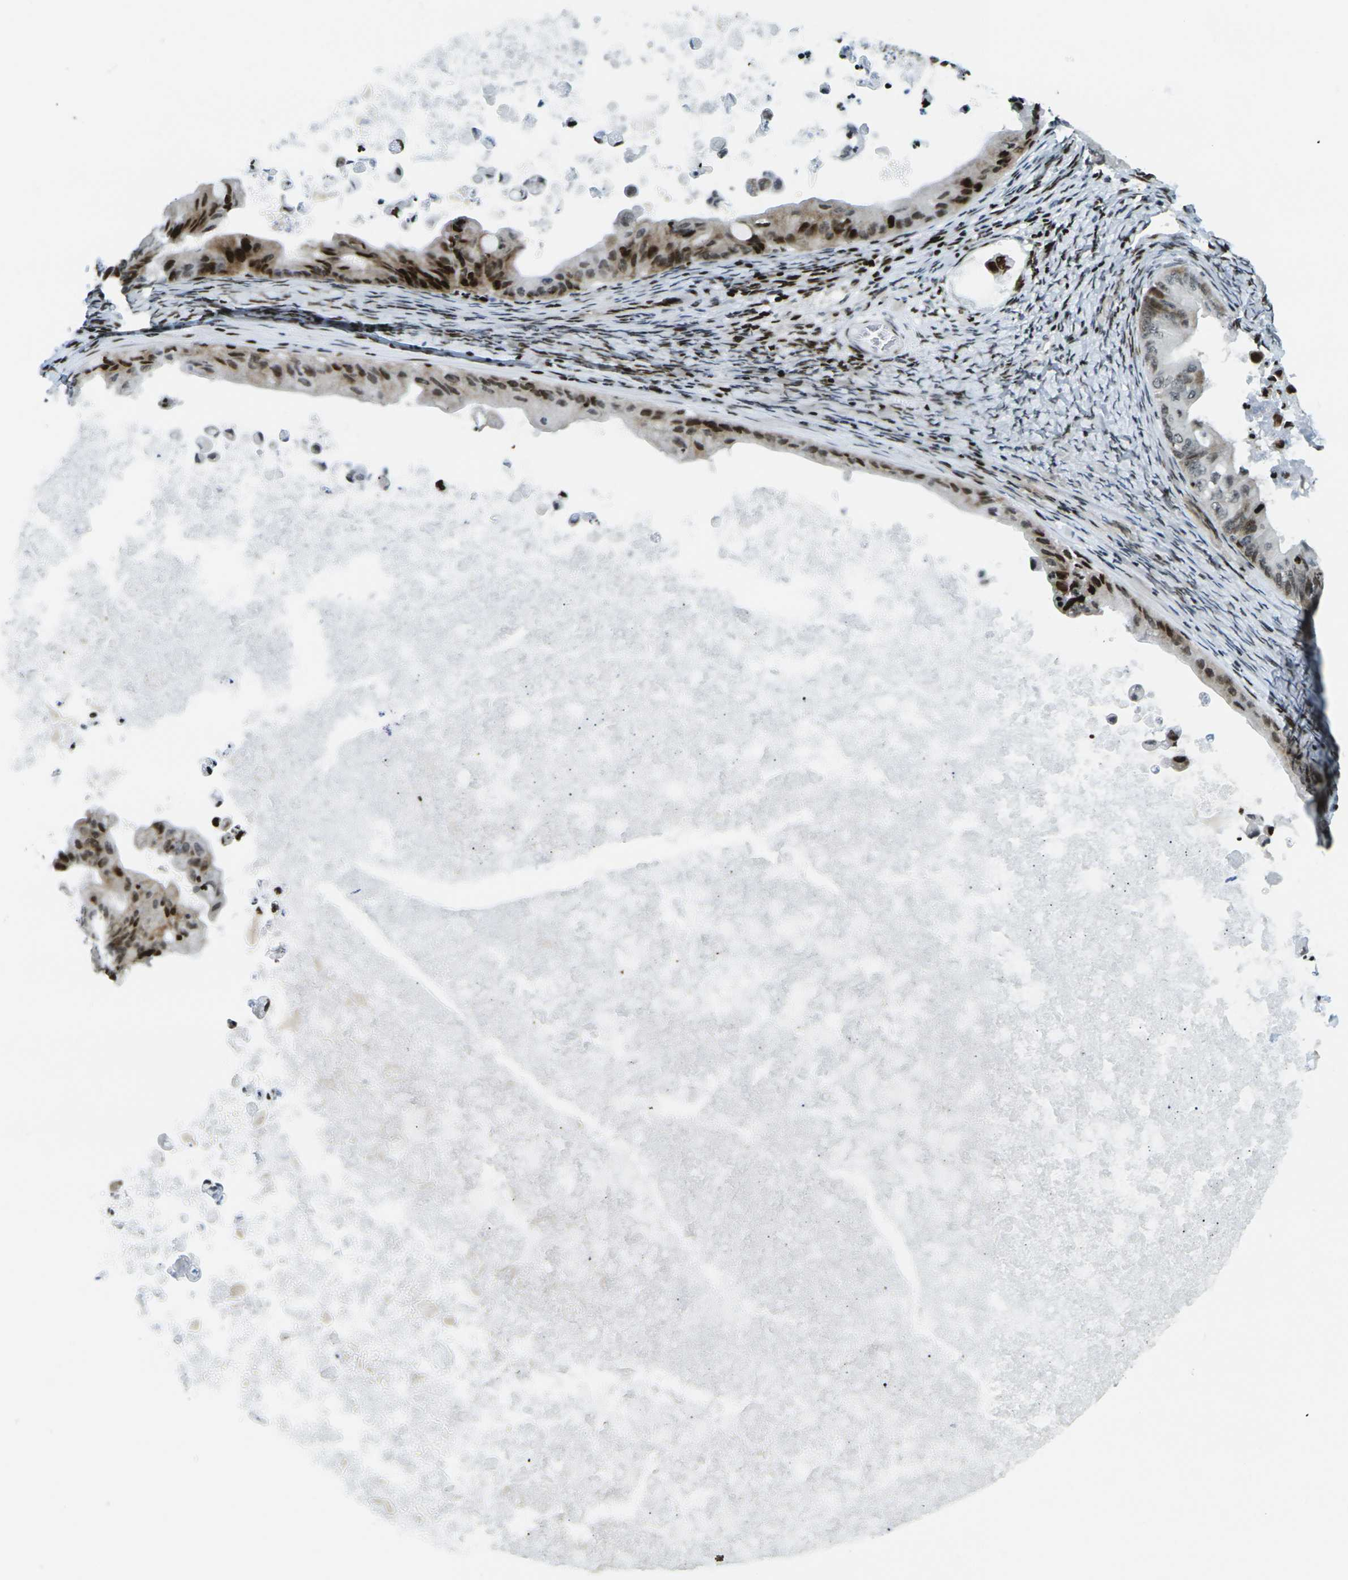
{"staining": {"intensity": "moderate", "quantity": ">75%", "location": "nuclear"}, "tissue": "ovarian cancer", "cell_type": "Tumor cells", "image_type": "cancer", "snomed": [{"axis": "morphology", "description": "Cystadenocarcinoma, mucinous, NOS"}, {"axis": "topography", "description": "Ovary"}], "caption": "Immunohistochemical staining of human ovarian cancer (mucinous cystadenocarcinoma) demonstrates moderate nuclear protein positivity in approximately >75% of tumor cells.", "gene": "H3-3A", "patient": {"sex": "female", "age": 37}}